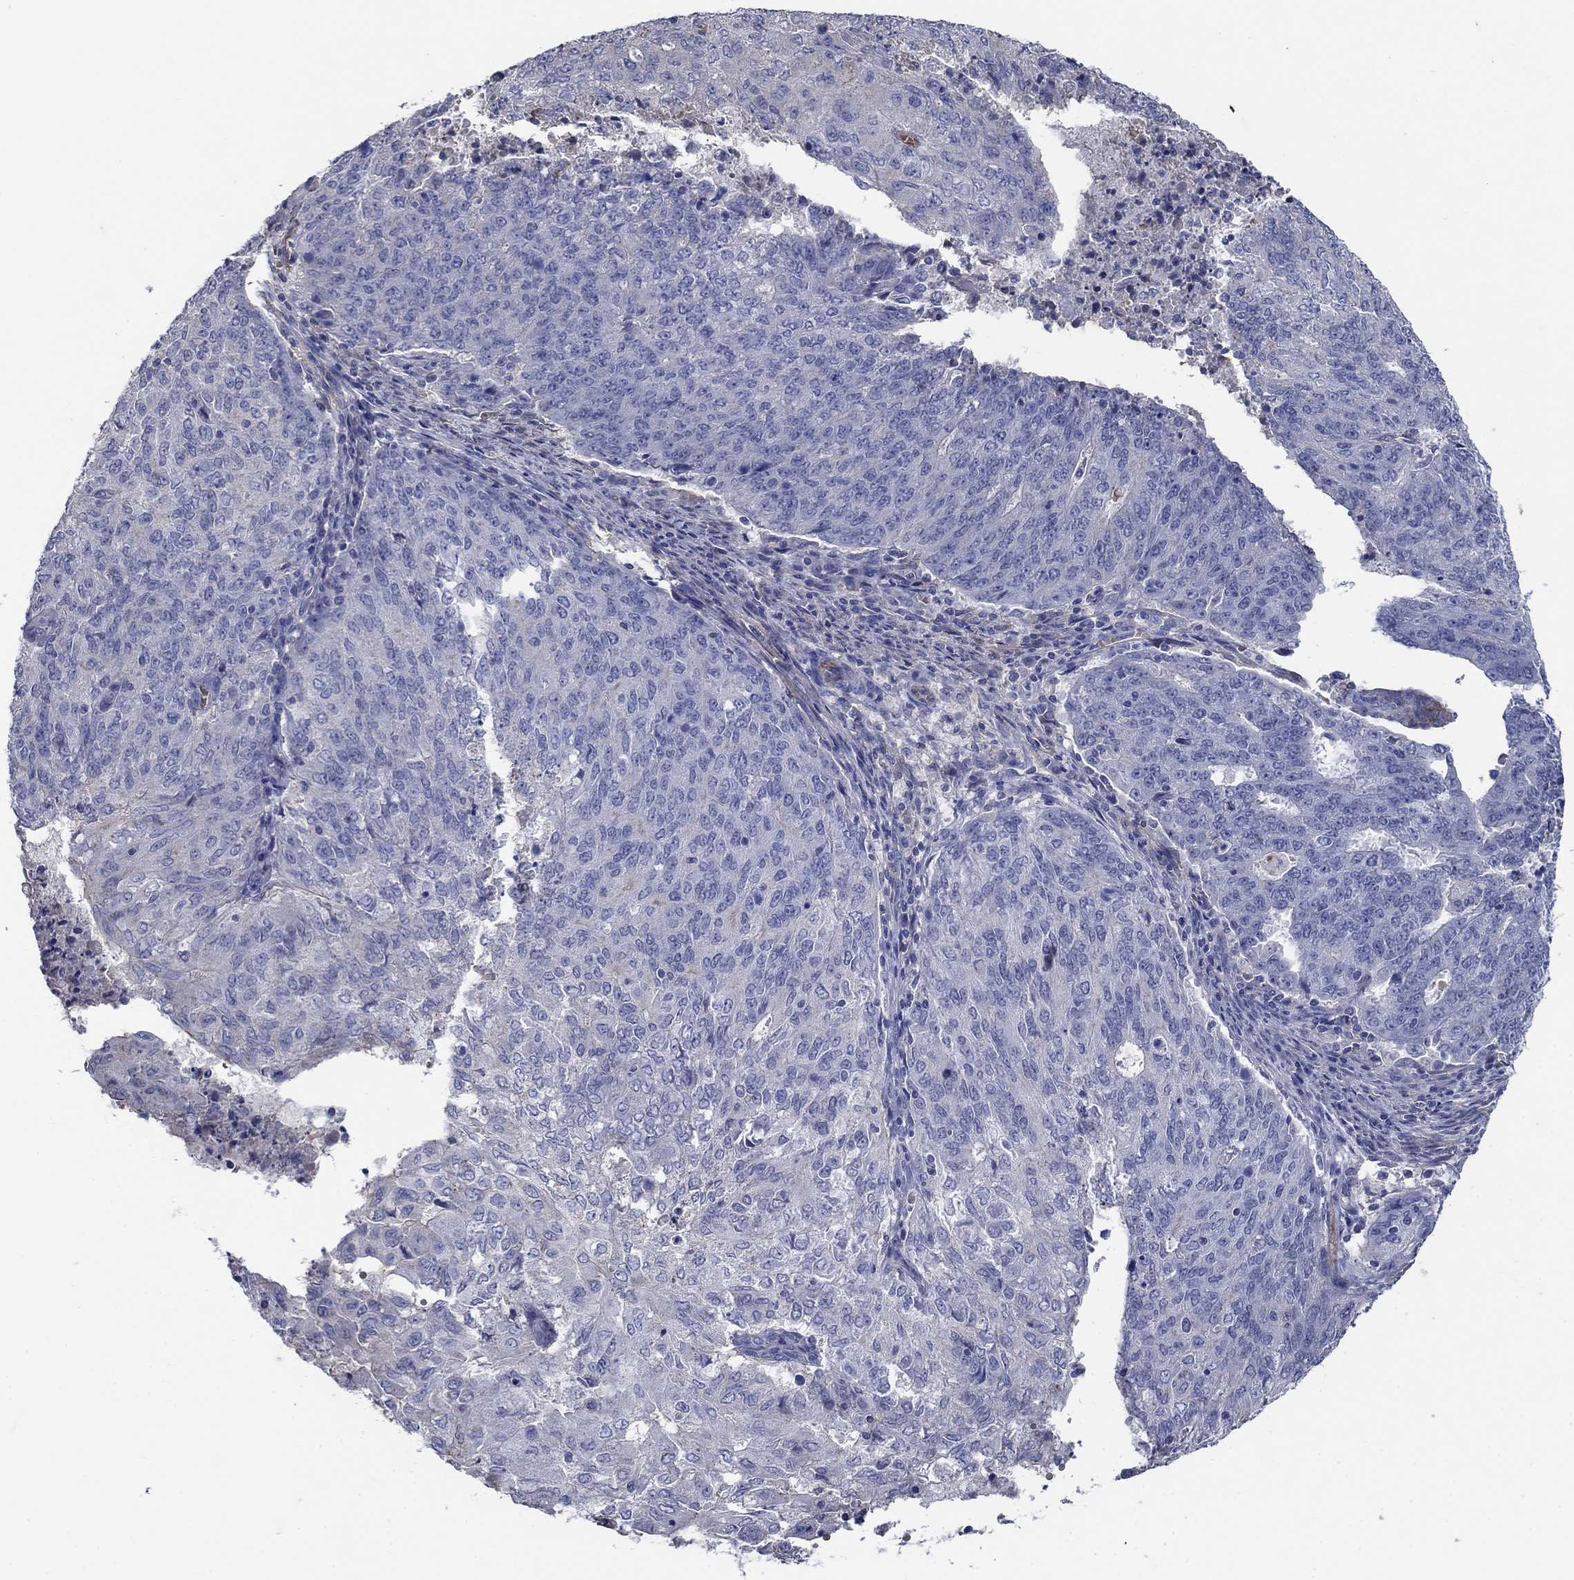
{"staining": {"intensity": "negative", "quantity": "none", "location": "none"}, "tissue": "endometrial cancer", "cell_type": "Tumor cells", "image_type": "cancer", "snomed": [{"axis": "morphology", "description": "Adenocarcinoma, NOS"}, {"axis": "topography", "description": "Endometrium"}], "caption": "High magnification brightfield microscopy of adenocarcinoma (endometrial) stained with DAB (brown) and counterstained with hematoxylin (blue): tumor cells show no significant staining.", "gene": "FLNC", "patient": {"sex": "female", "age": 82}}